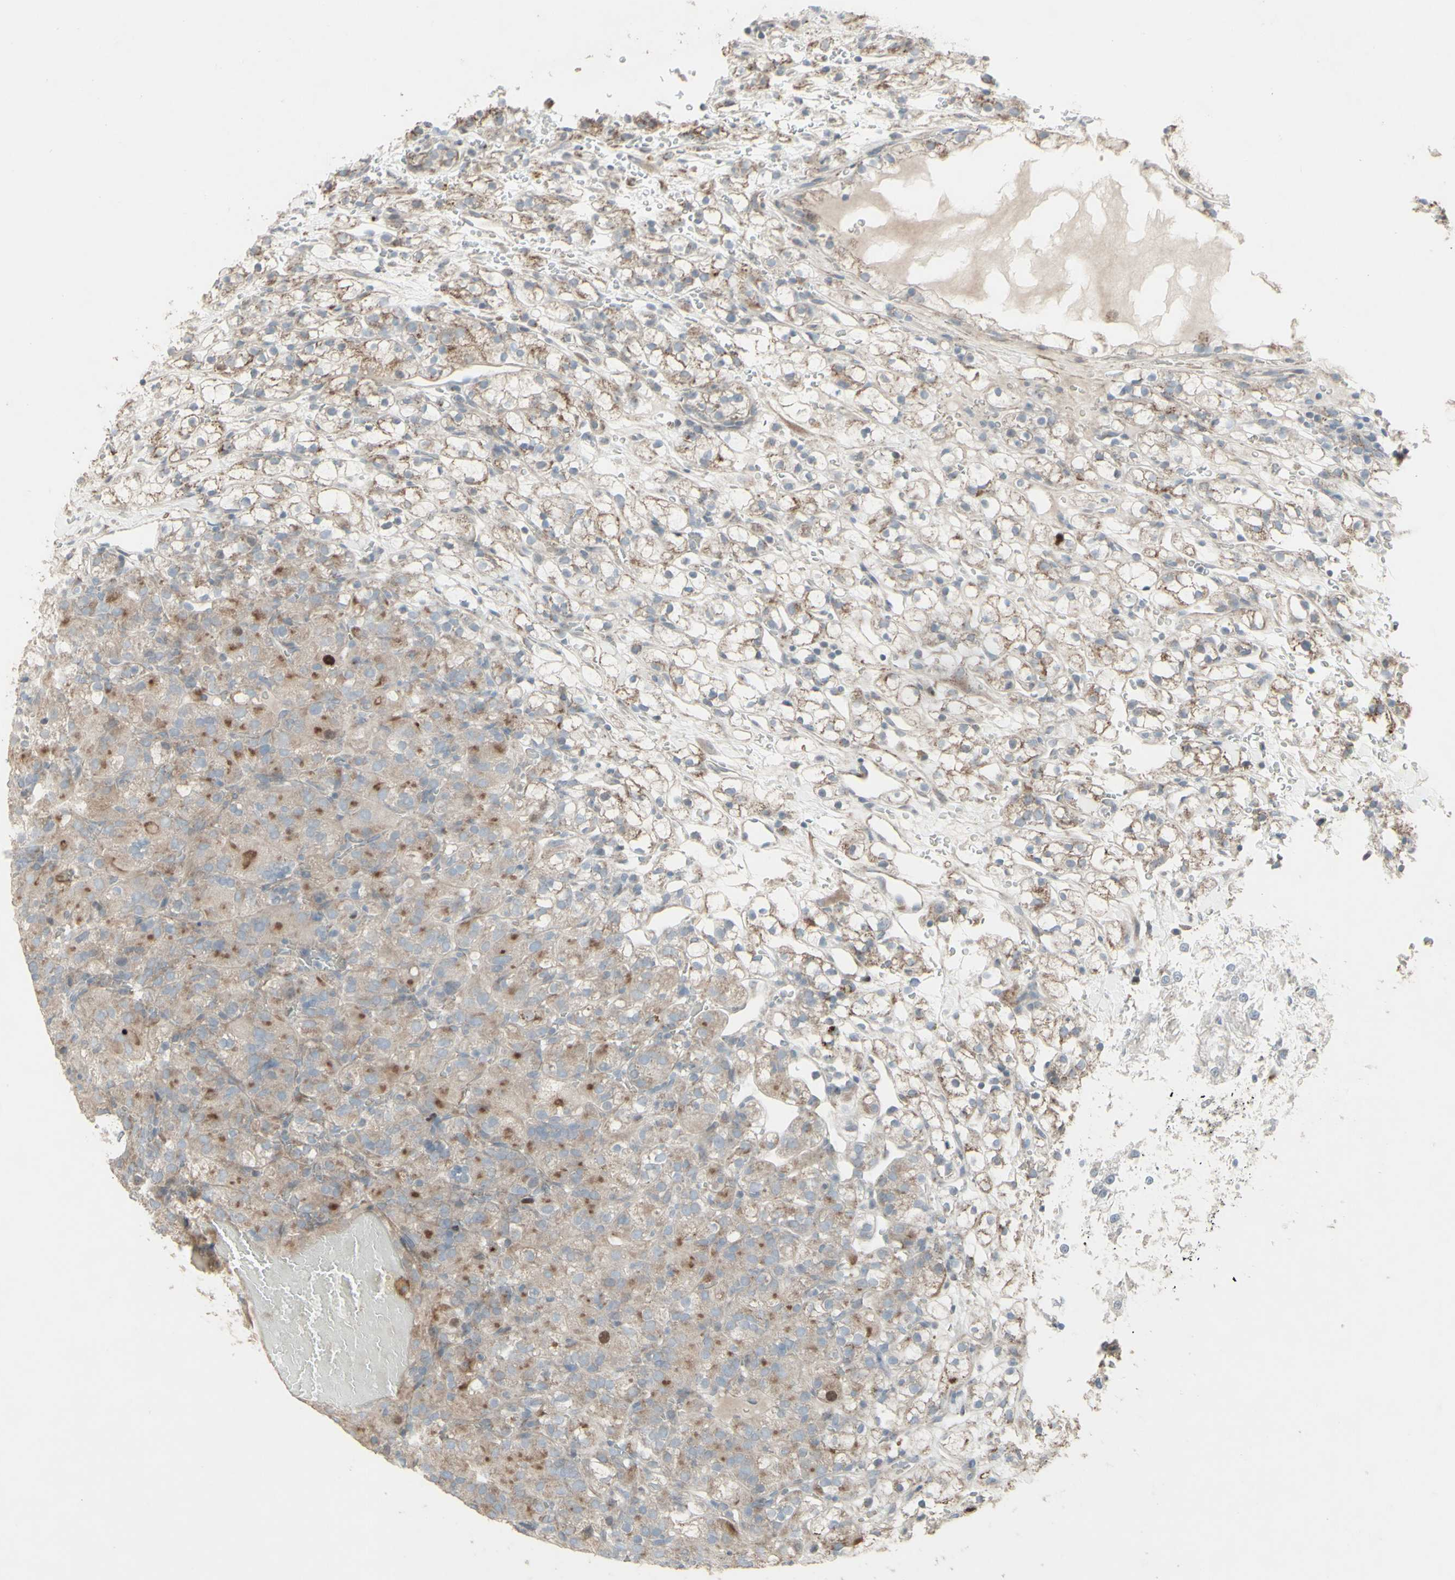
{"staining": {"intensity": "weak", "quantity": ">75%", "location": "cytoplasmic/membranous"}, "tissue": "renal cancer", "cell_type": "Tumor cells", "image_type": "cancer", "snomed": [{"axis": "morphology", "description": "Adenocarcinoma, NOS"}, {"axis": "topography", "description": "Kidney"}], "caption": "An image showing weak cytoplasmic/membranous positivity in about >75% of tumor cells in renal cancer, as visualized by brown immunohistochemical staining.", "gene": "GMNN", "patient": {"sex": "male", "age": 61}}